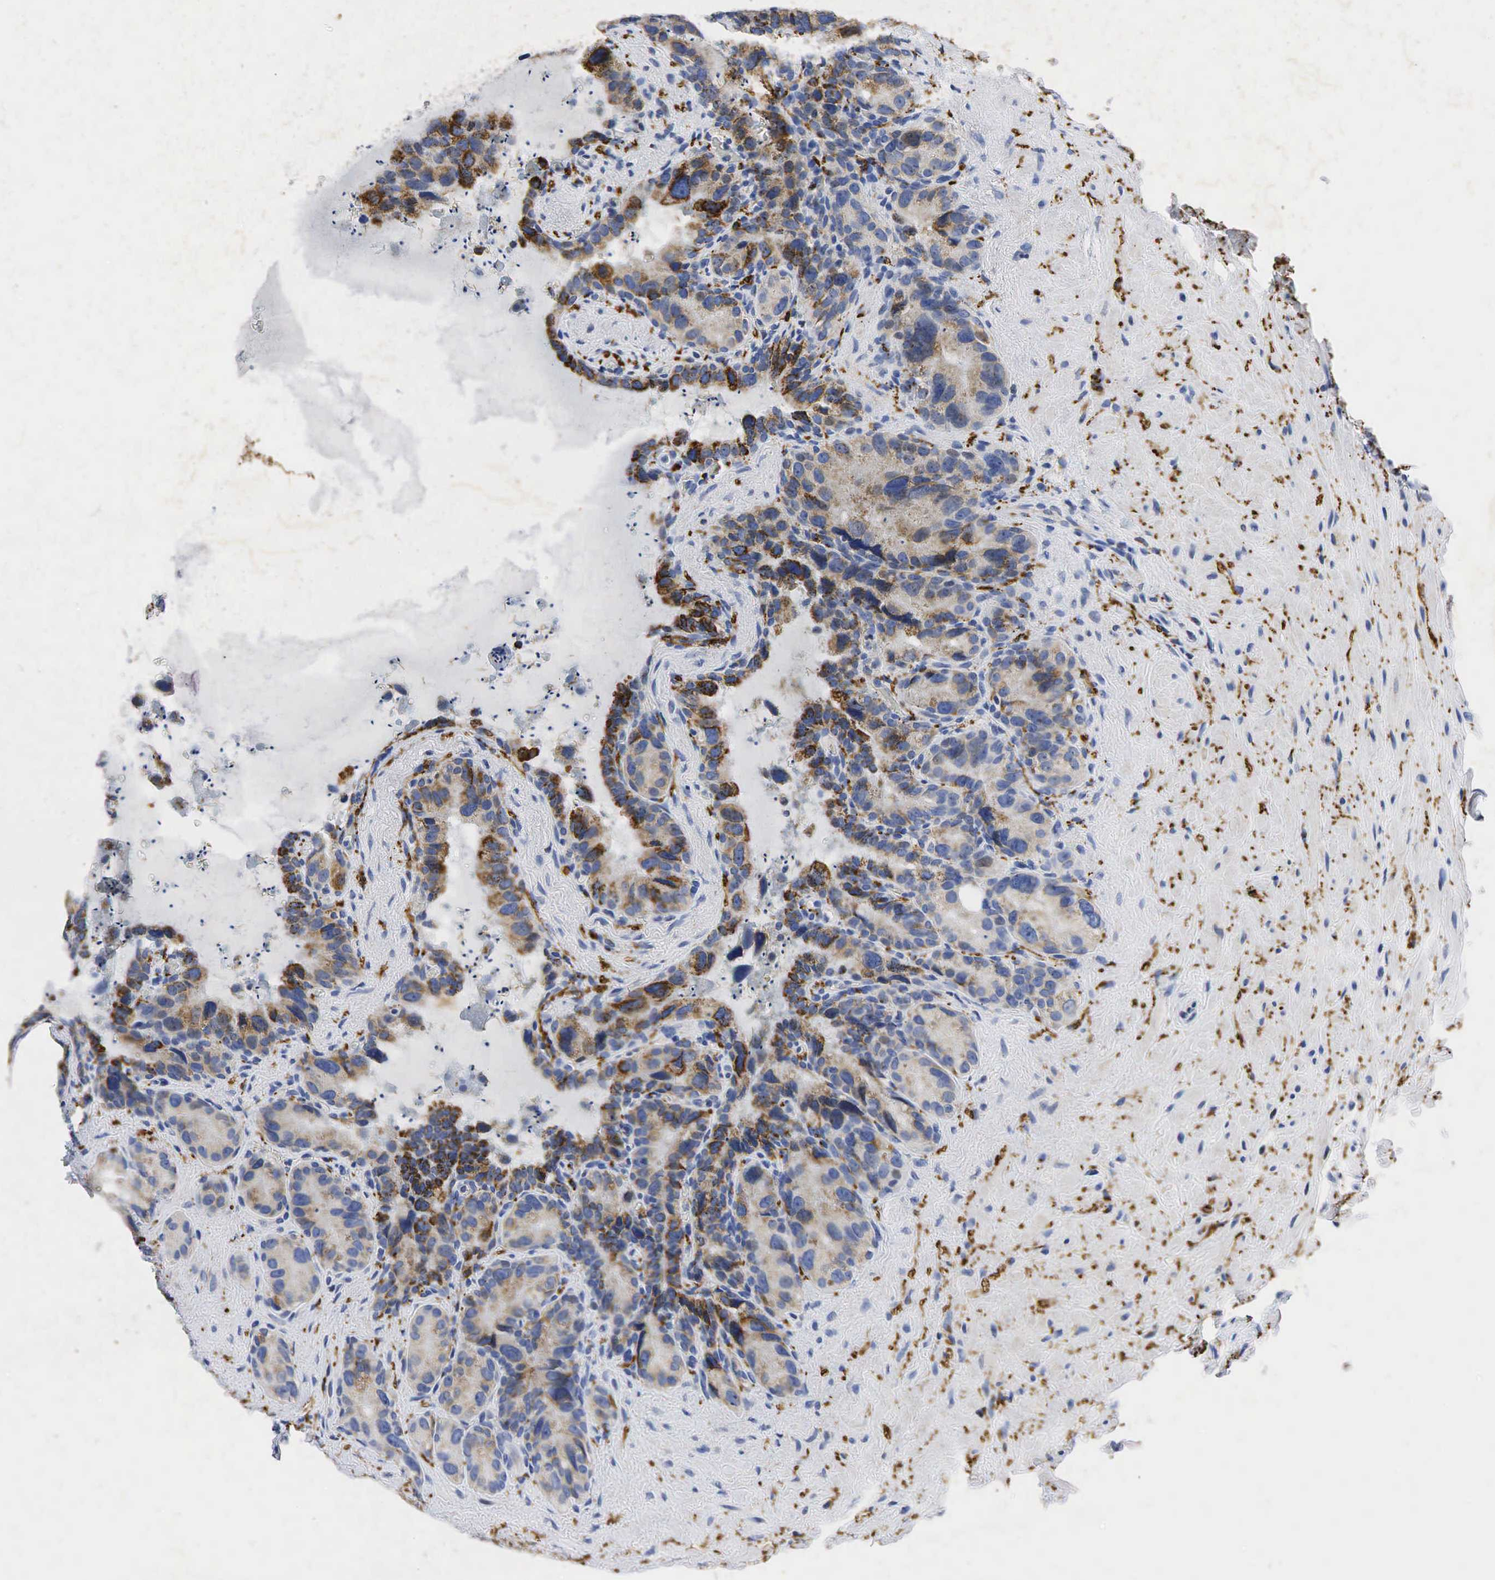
{"staining": {"intensity": "moderate", "quantity": "25%-75%", "location": "cytoplasmic/membranous"}, "tissue": "seminal vesicle", "cell_type": "Glandular cells", "image_type": "normal", "snomed": [{"axis": "morphology", "description": "Normal tissue, NOS"}, {"axis": "topography", "description": "Seminal veicle"}], "caption": "The photomicrograph exhibits staining of unremarkable seminal vesicle, revealing moderate cytoplasmic/membranous protein expression (brown color) within glandular cells.", "gene": "SYP", "patient": {"sex": "male", "age": 63}}